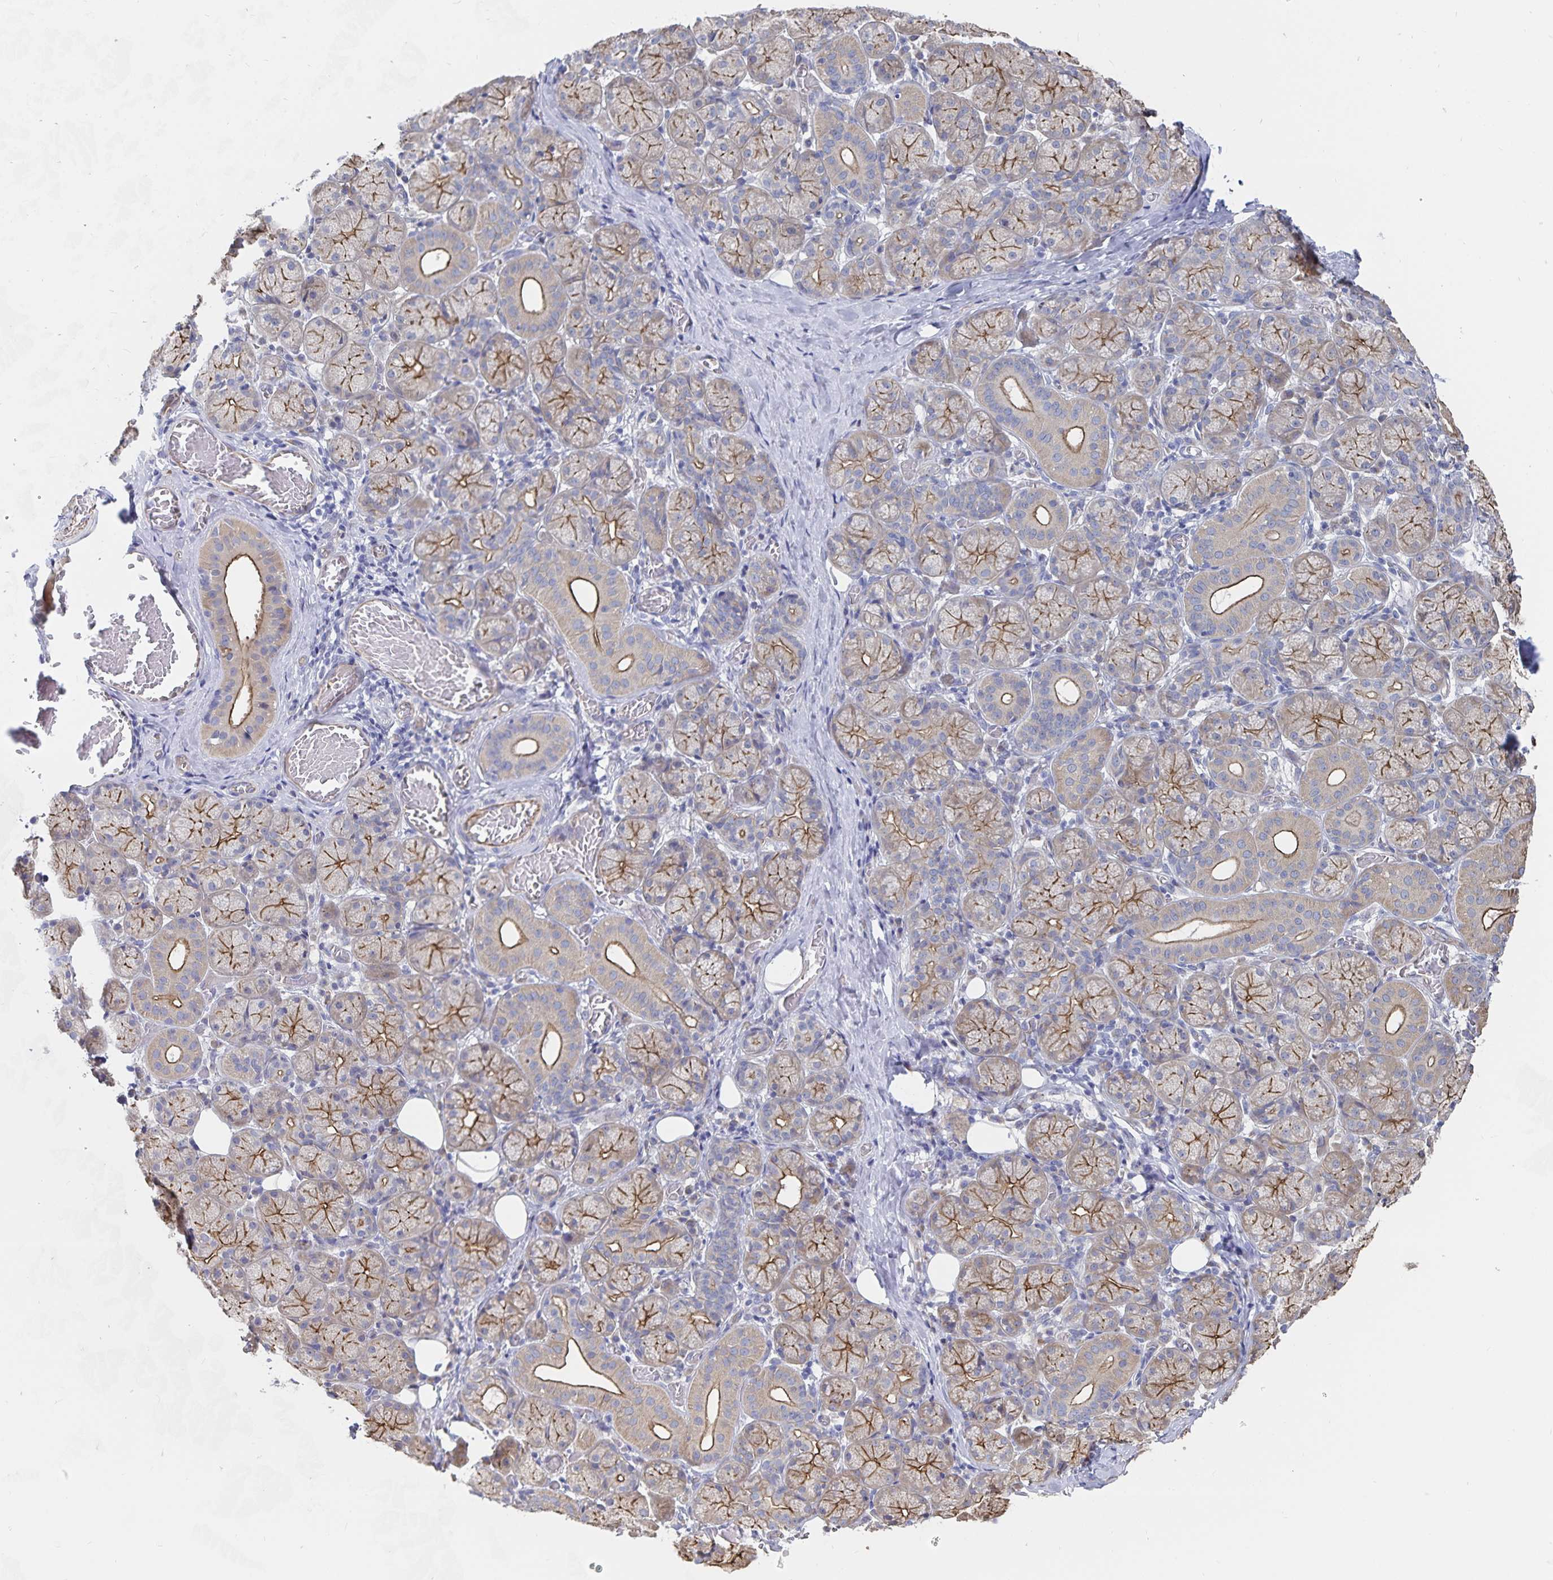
{"staining": {"intensity": "moderate", "quantity": "25%-75%", "location": "cytoplasmic/membranous"}, "tissue": "salivary gland", "cell_type": "Glandular cells", "image_type": "normal", "snomed": [{"axis": "morphology", "description": "Normal tissue, NOS"}, {"axis": "topography", "description": "Salivary gland"}, {"axis": "topography", "description": "Peripheral nerve tissue"}], "caption": "Protein expression by immunohistochemistry (IHC) demonstrates moderate cytoplasmic/membranous positivity in approximately 25%-75% of glandular cells in normal salivary gland.", "gene": "SSTR1", "patient": {"sex": "female", "age": 24}}